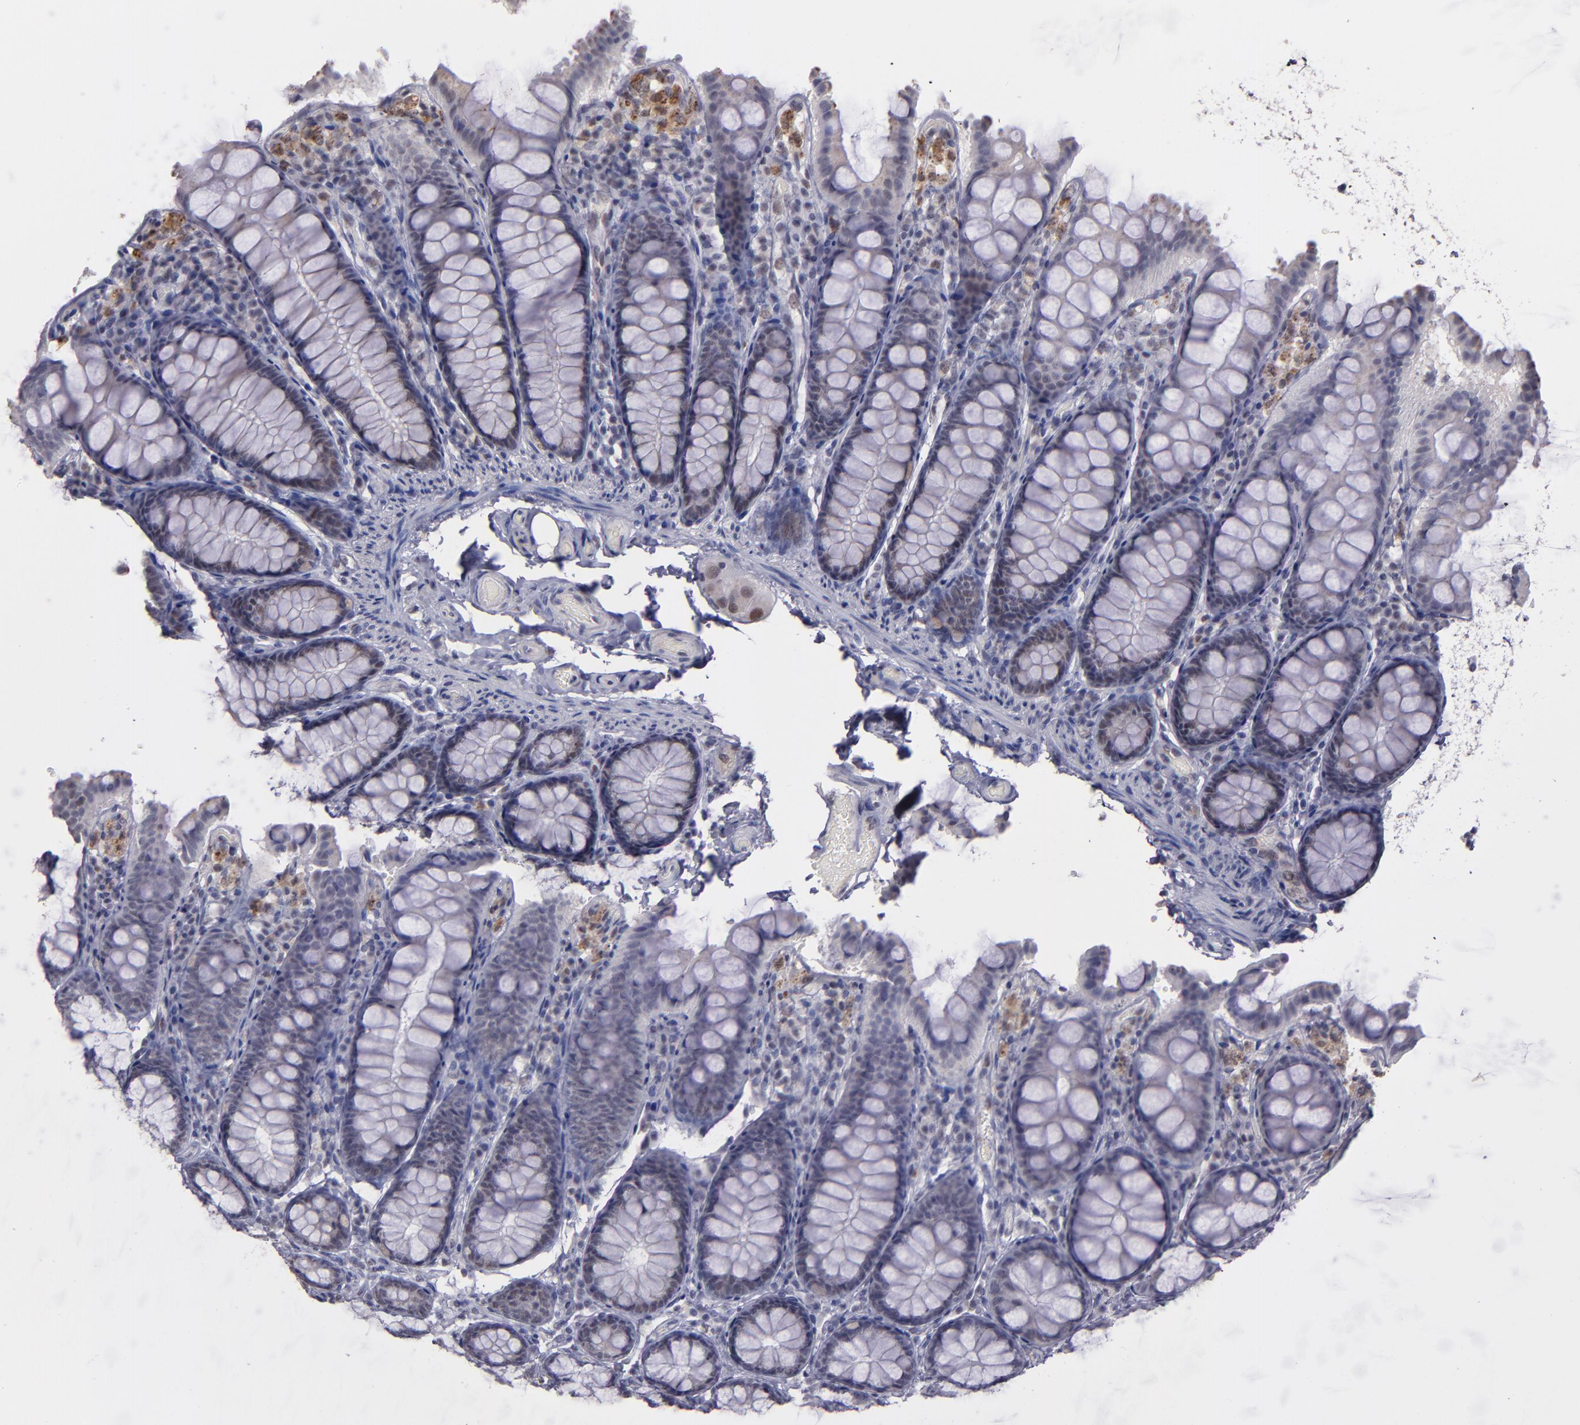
{"staining": {"intensity": "negative", "quantity": "none", "location": "none"}, "tissue": "colon", "cell_type": "Endothelial cells", "image_type": "normal", "snomed": [{"axis": "morphology", "description": "Normal tissue, NOS"}, {"axis": "topography", "description": "Colon"}], "caption": "An image of human colon is negative for staining in endothelial cells. The staining is performed using DAB (3,3'-diaminobenzidine) brown chromogen with nuclei counter-stained in using hematoxylin.", "gene": "OTUB2", "patient": {"sex": "female", "age": 61}}